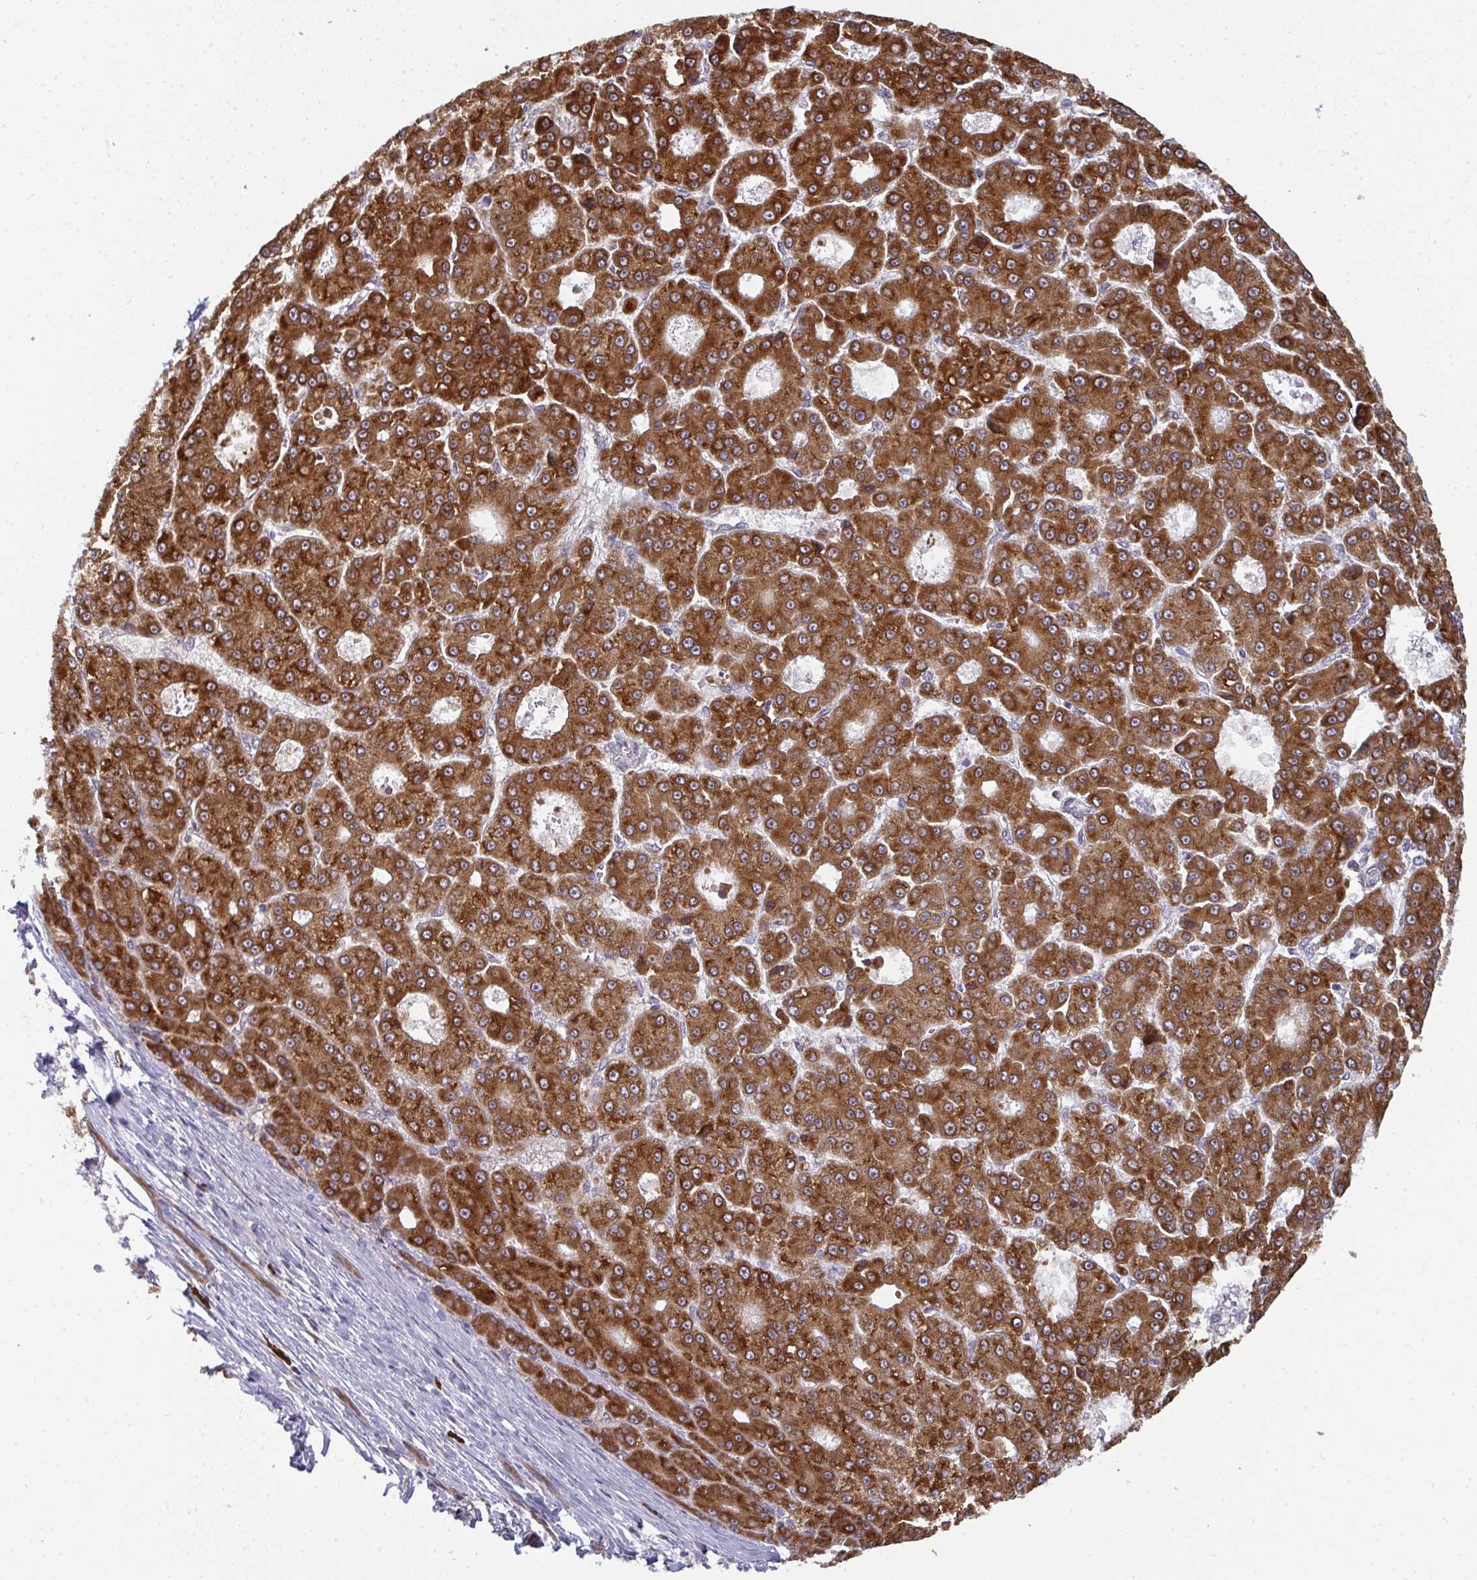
{"staining": {"intensity": "strong", "quantity": ">75%", "location": "cytoplasmic/membranous"}, "tissue": "liver cancer", "cell_type": "Tumor cells", "image_type": "cancer", "snomed": [{"axis": "morphology", "description": "Carcinoma, Hepatocellular, NOS"}, {"axis": "topography", "description": "Liver"}], "caption": "Protein expression analysis of liver cancer (hepatocellular carcinoma) demonstrates strong cytoplasmic/membranous staining in approximately >75% of tumor cells. (IHC, brightfield microscopy, high magnification).", "gene": "LYSMD4", "patient": {"sex": "male", "age": 70}}